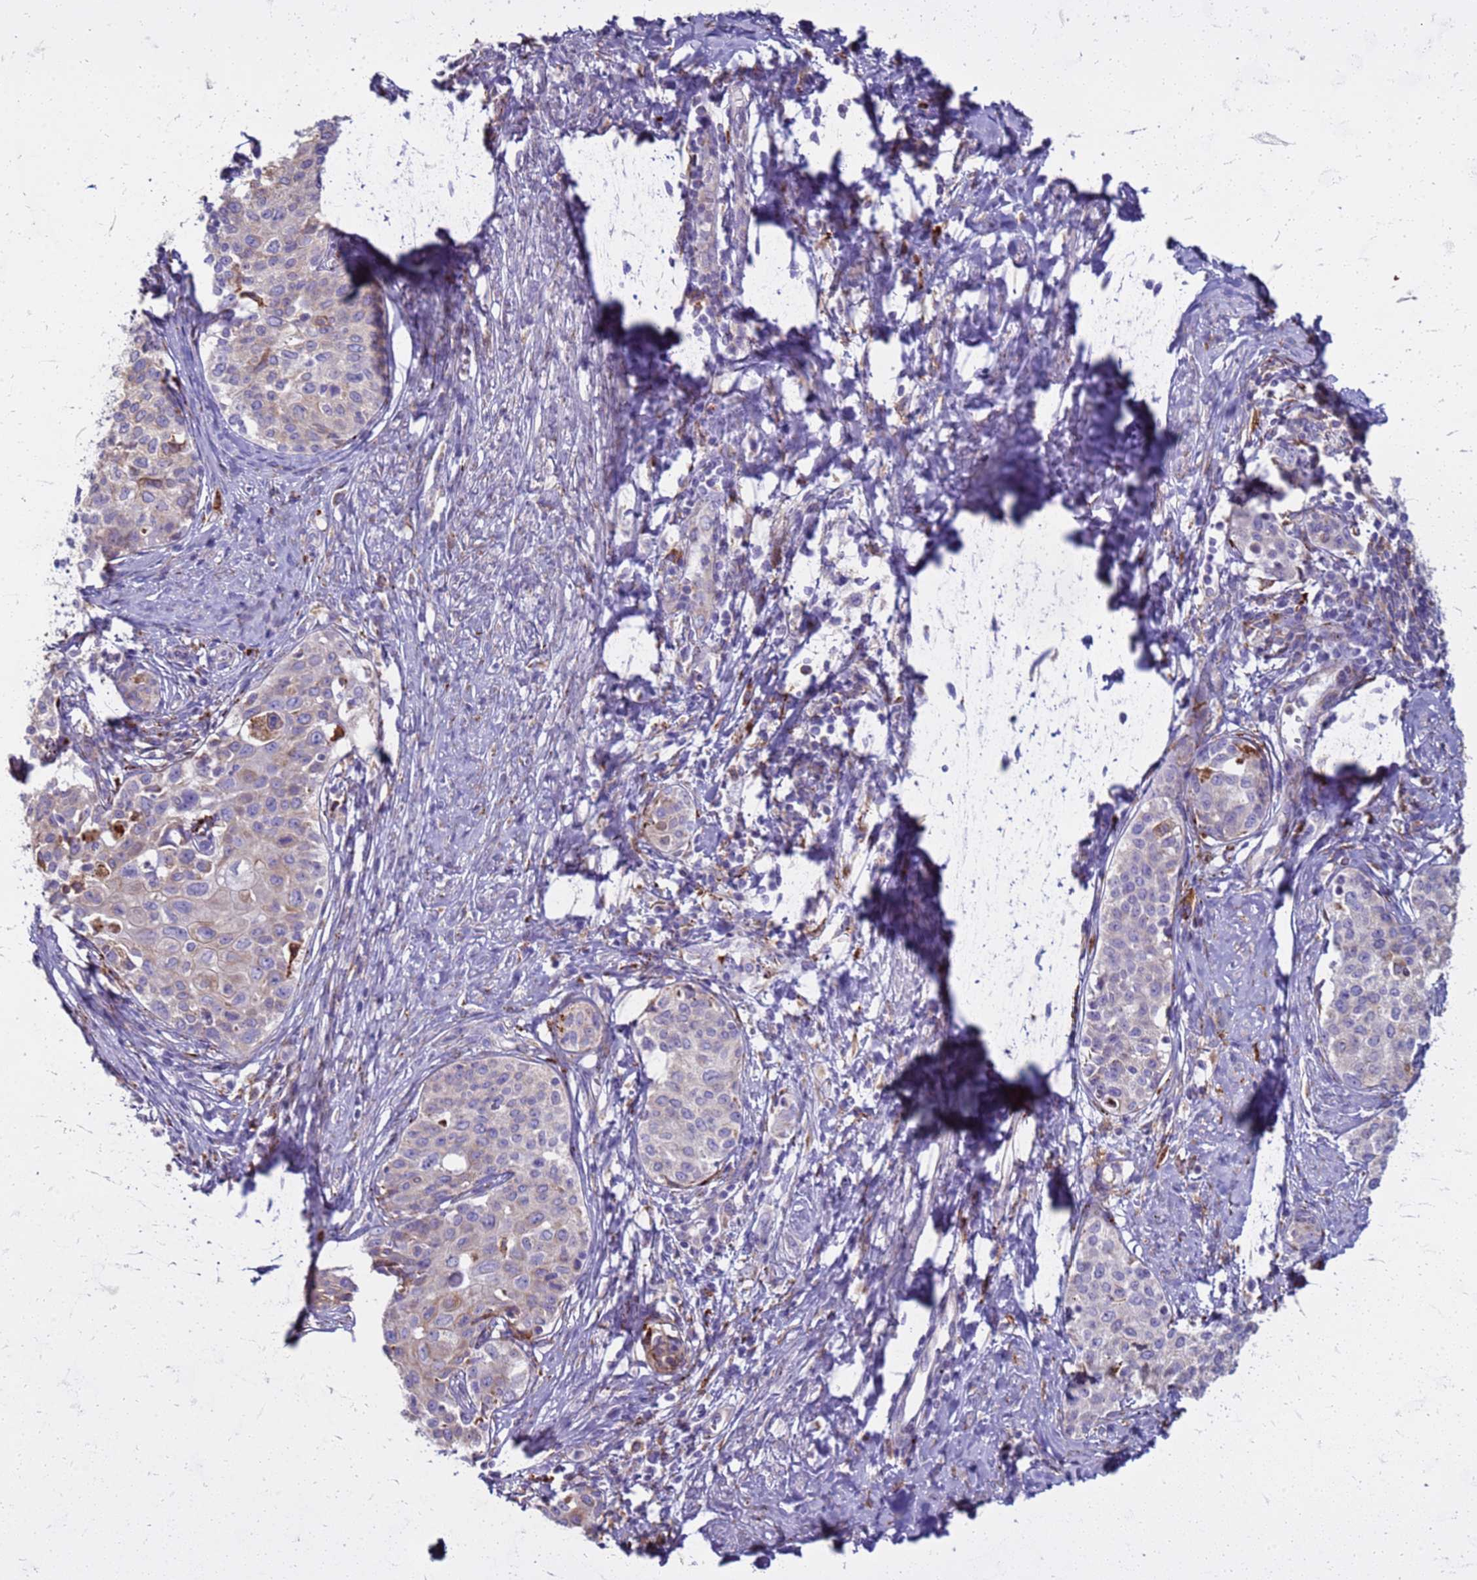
{"staining": {"intensity": "negative", "quantity": "none", "location": "none"}, "tissue": "cervical cancer", "cell_type": "Tumor cells", "image_type": "cancer", "snomed": [{"axis": "morphology", "description": "Squamous cell carcinoma, NOS"}, {"axis": "morphology", "description": "Adenocarcinoma, NOS"}, {"axis": "topography", "description": "Cervix"}], "caption": "An image of cervical cancer (squamous cell carcinoma) stained for a protein reveals no brown staining in tumor cells.", "gene": "PDK3", "patient": {"sex": "female", "age": 52}}